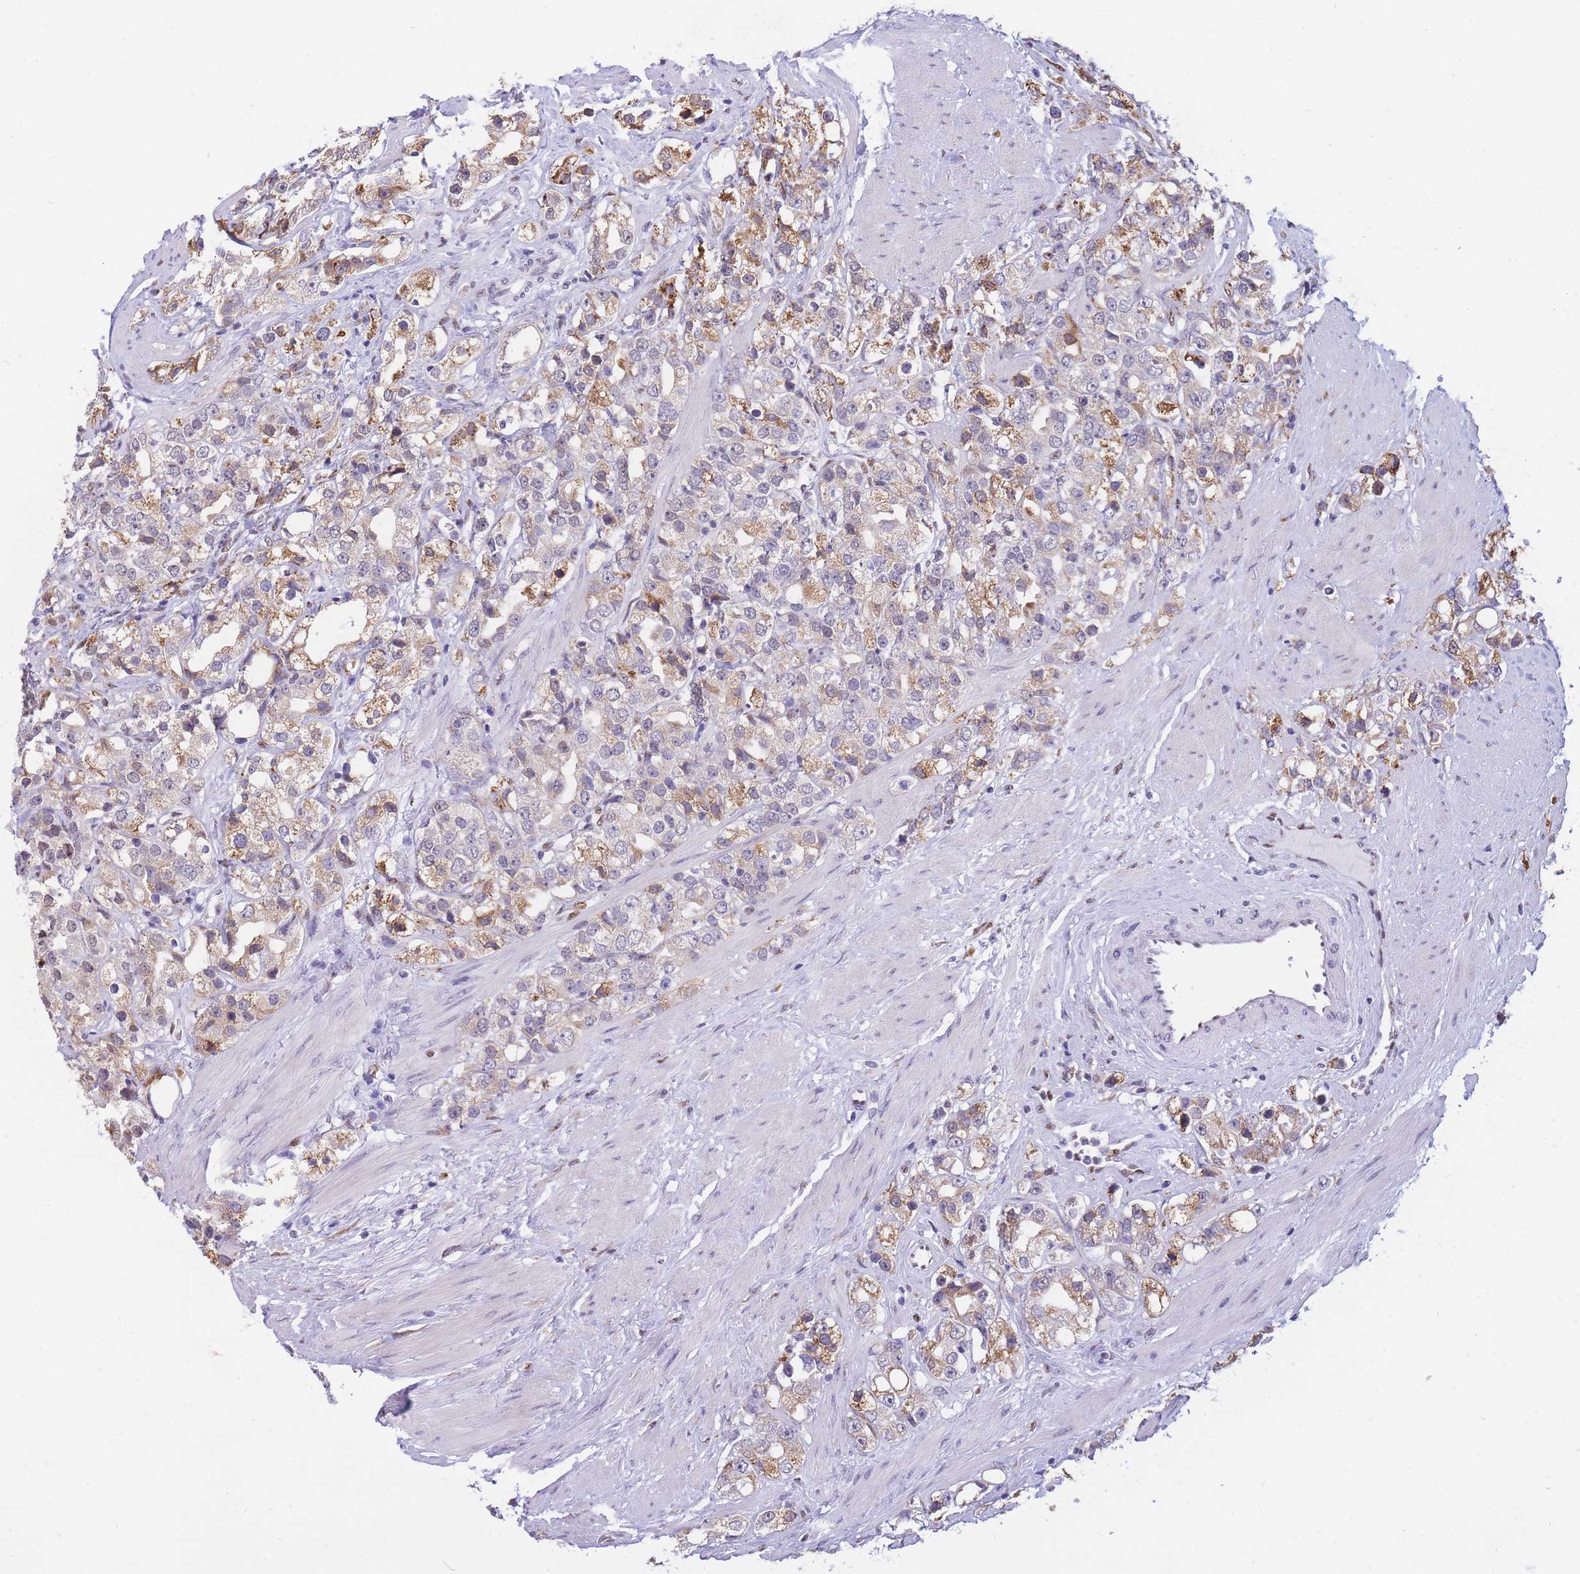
{"staining": {"intensity": "moderate", "quantity": ">75%", "location": "cytoplasmic/membranous"}, "tissue": "prostate cancer", "cell_type": "Tumor cells", "image_type": "cancer", "snomed": [{"axis": "morphology", "description": "Adenocarcinoma, NOS"}, {"axis": "topography", "description": "Prostate"}], "caption": "Brown immunohistochemical staining in human prostate cancer shows moderate cytoplasmic/membranous positivity in approximately >75% of tumor cells. (brown staining indicates protein expression, while blue staining denotes nuclei).", "gene": "FAM153A", "patient": {"sex": "male", "age": 79}}